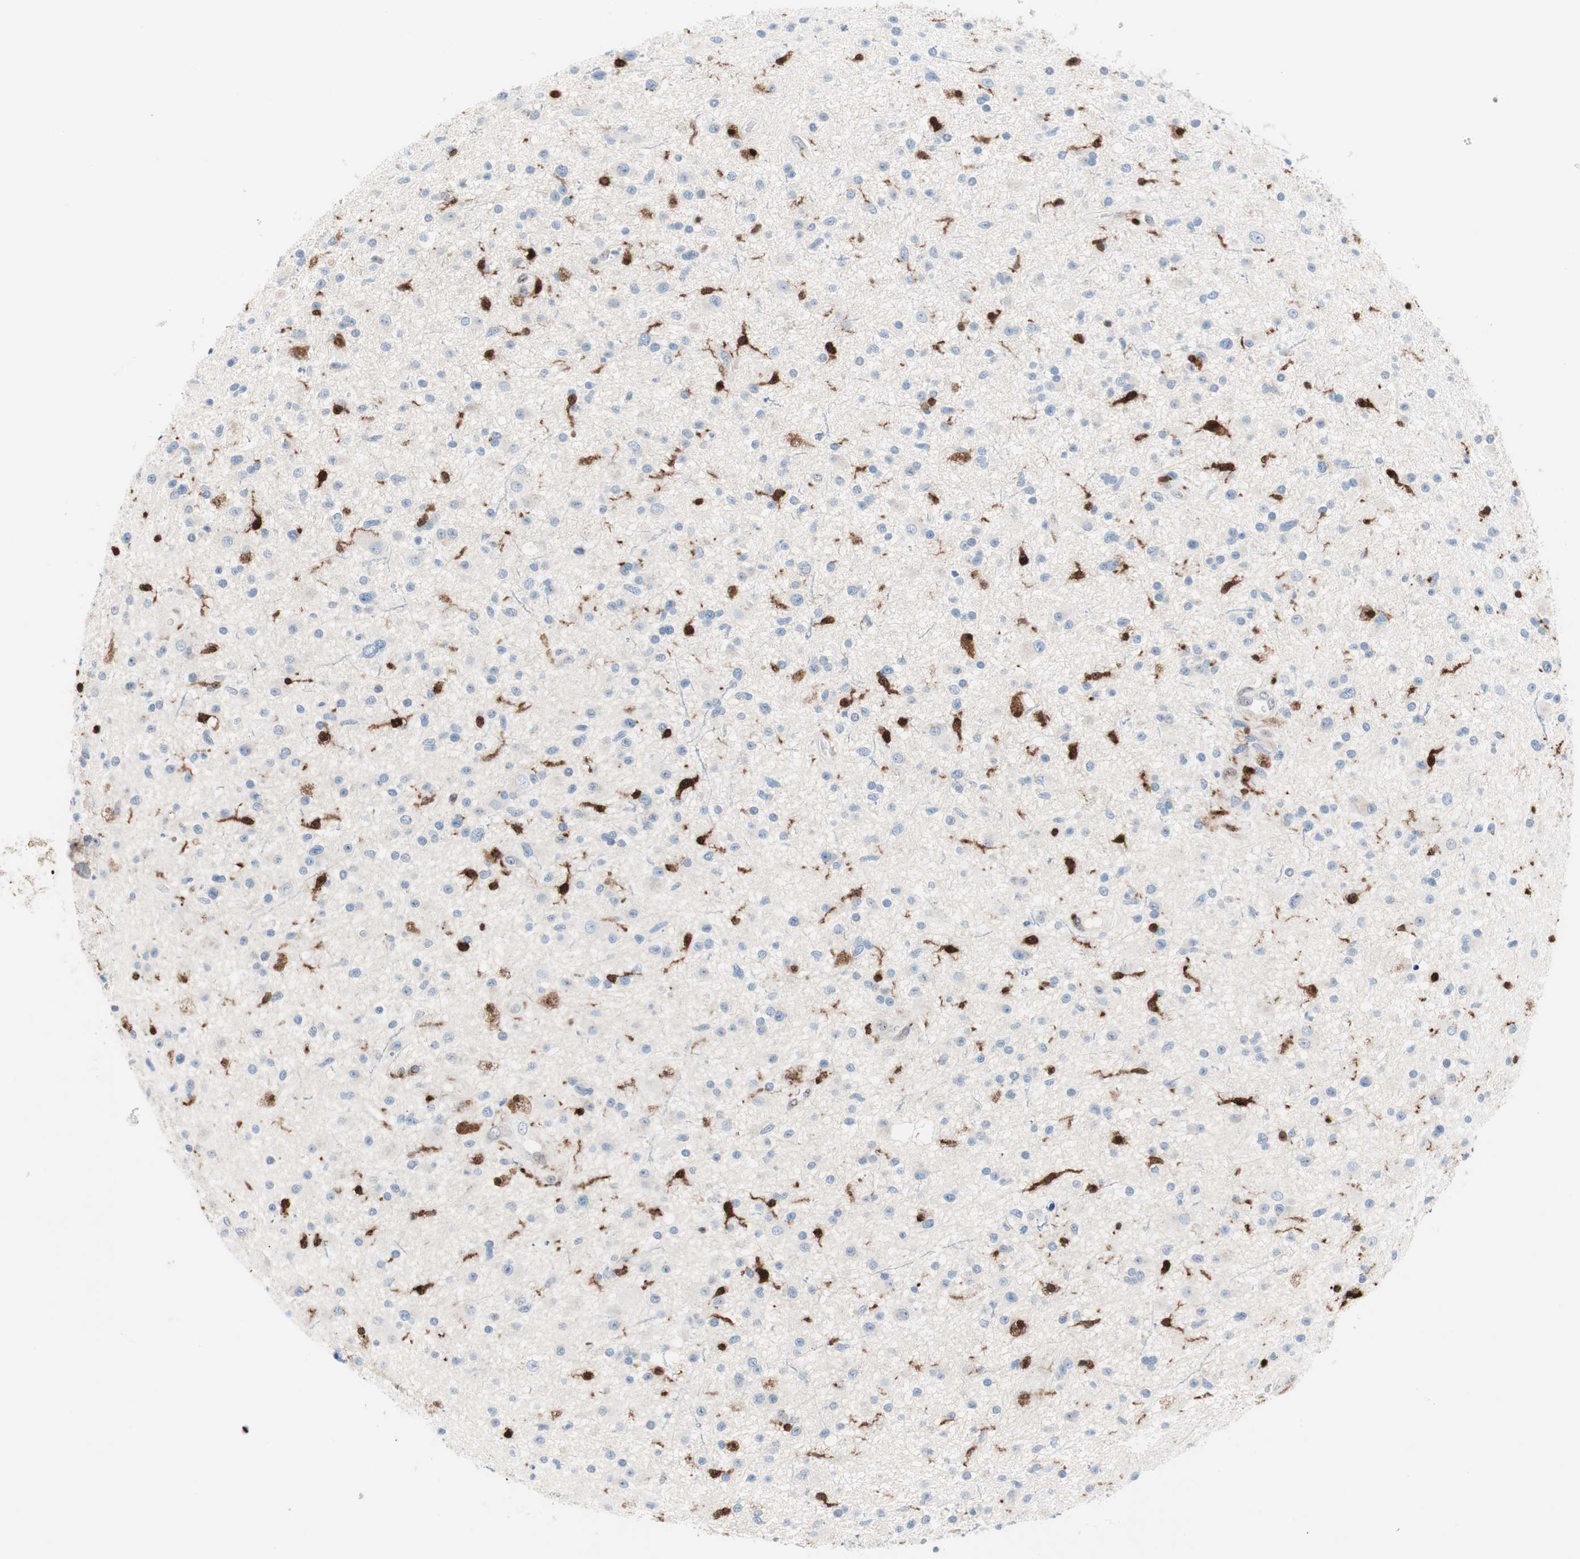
{"staining": {"intensity": "negative", "quantity": "none", "location": "none"}, "tissue": "glioma", "cell_type": "Tumor cells", "image_type": "cancer", "snomed": [{"axis": "morphology", "description": "Glioma, malignant, High grade"}, {"axis": "topography", "description": "Brain"}], "caption": "There is no significant expression in tumor cells of glioma.", "gene": "RGS10", "patient": {"sex": "male", "age": 33}}